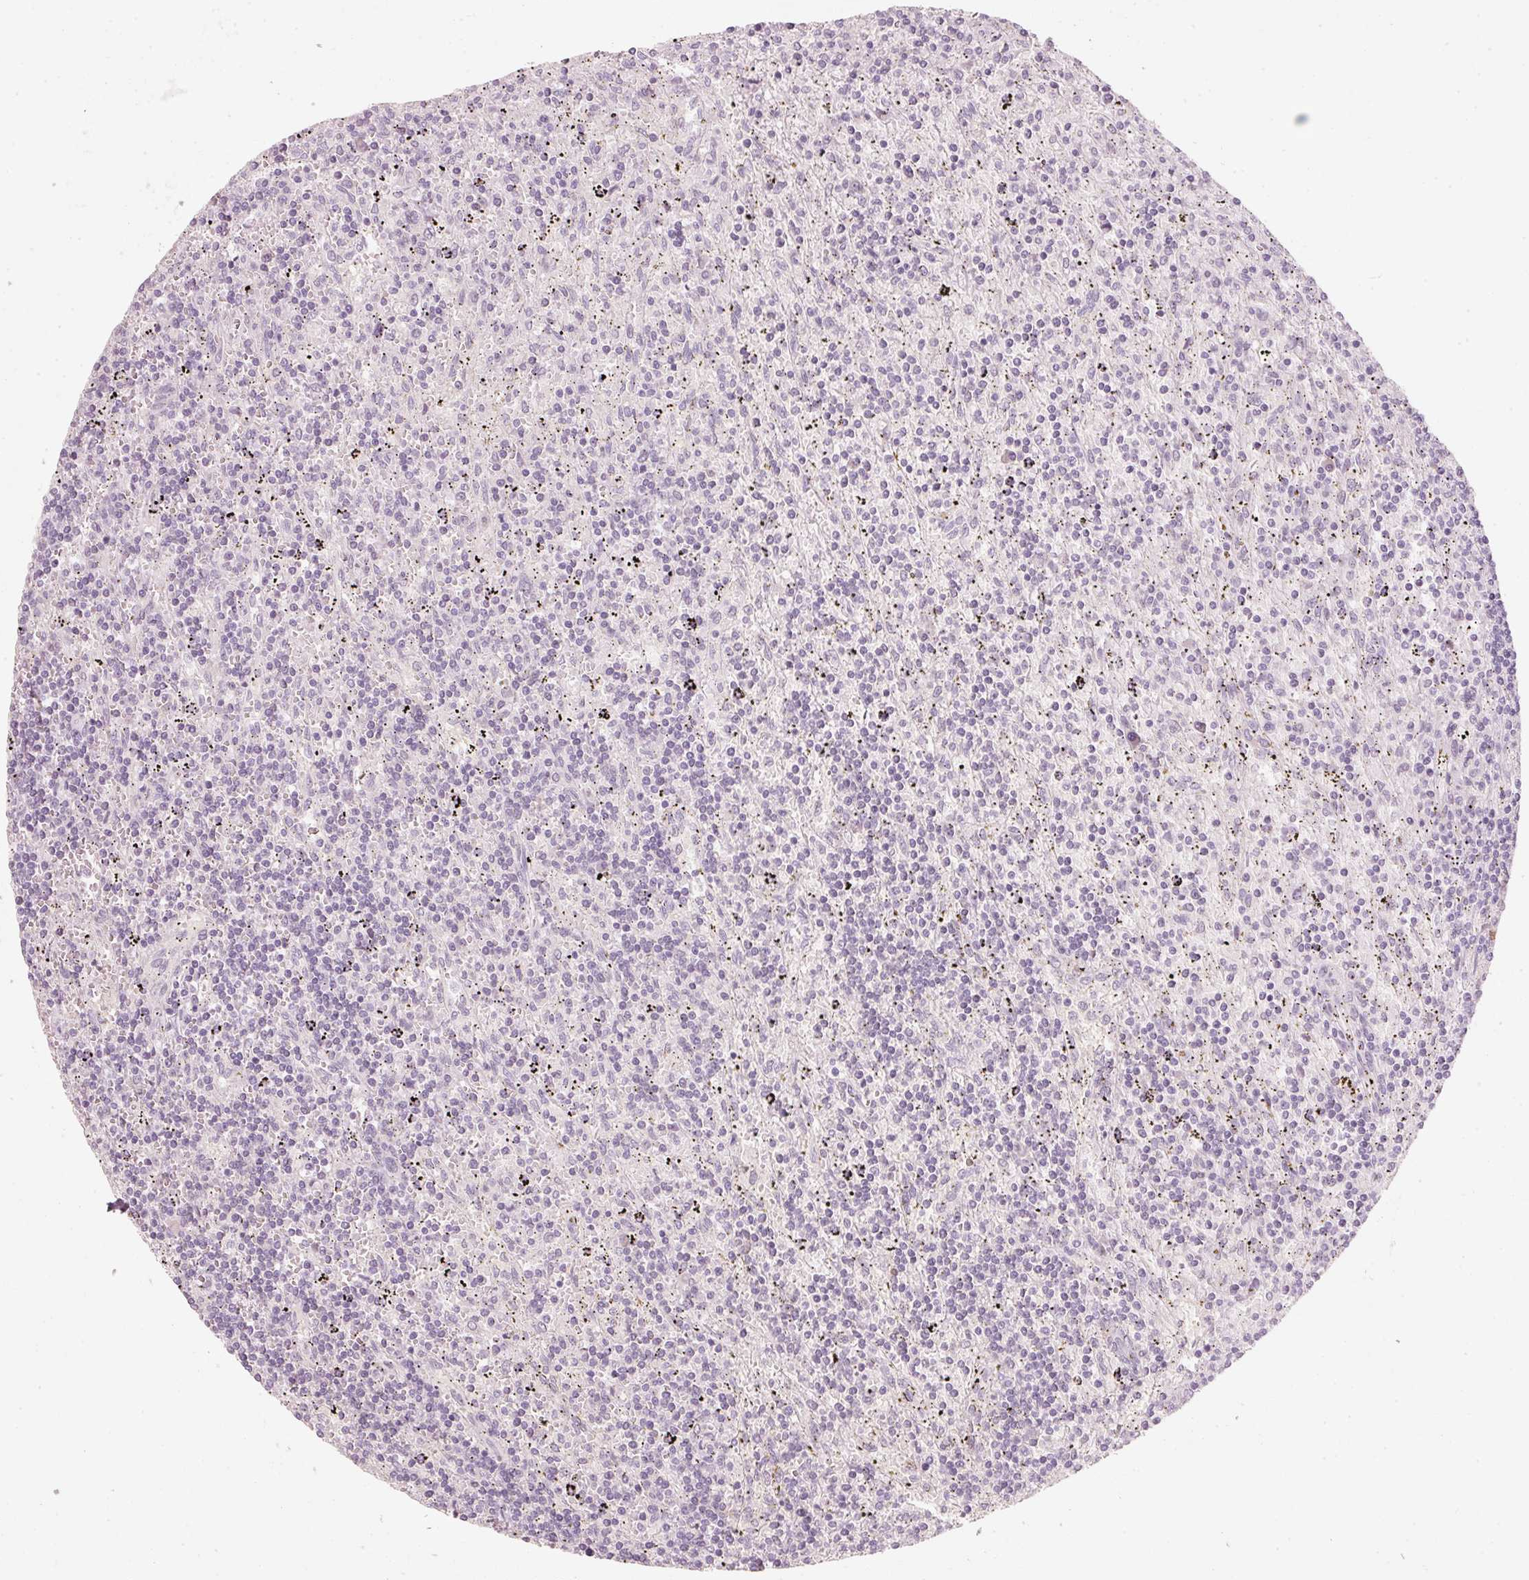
{"staining": {"intensity": "negative", "quantity": "none", "location": "none"}, "tissue": "lymphoma", "cell_type": "Tumor cells", "image_type": "cancer", "snomed": [{"axis": "morphology", "description": "Malignant lymphoma, non-Hodgkin's type, Low grade"}, {"axis": "topography", "description": "Spleen"}], "caption": "High power microscopy photomicrograph of an immunohistochemistry photomicrograph of lymphoma, revealing no significant positivity in tumor cells. Brightfield microscopy of immunohistochemistry stained with DAB (brown) and hematoxylin (blue), captured at high magnification.", "gene": "STEAP1", "patient": {"sex": "male", "age": 76}}